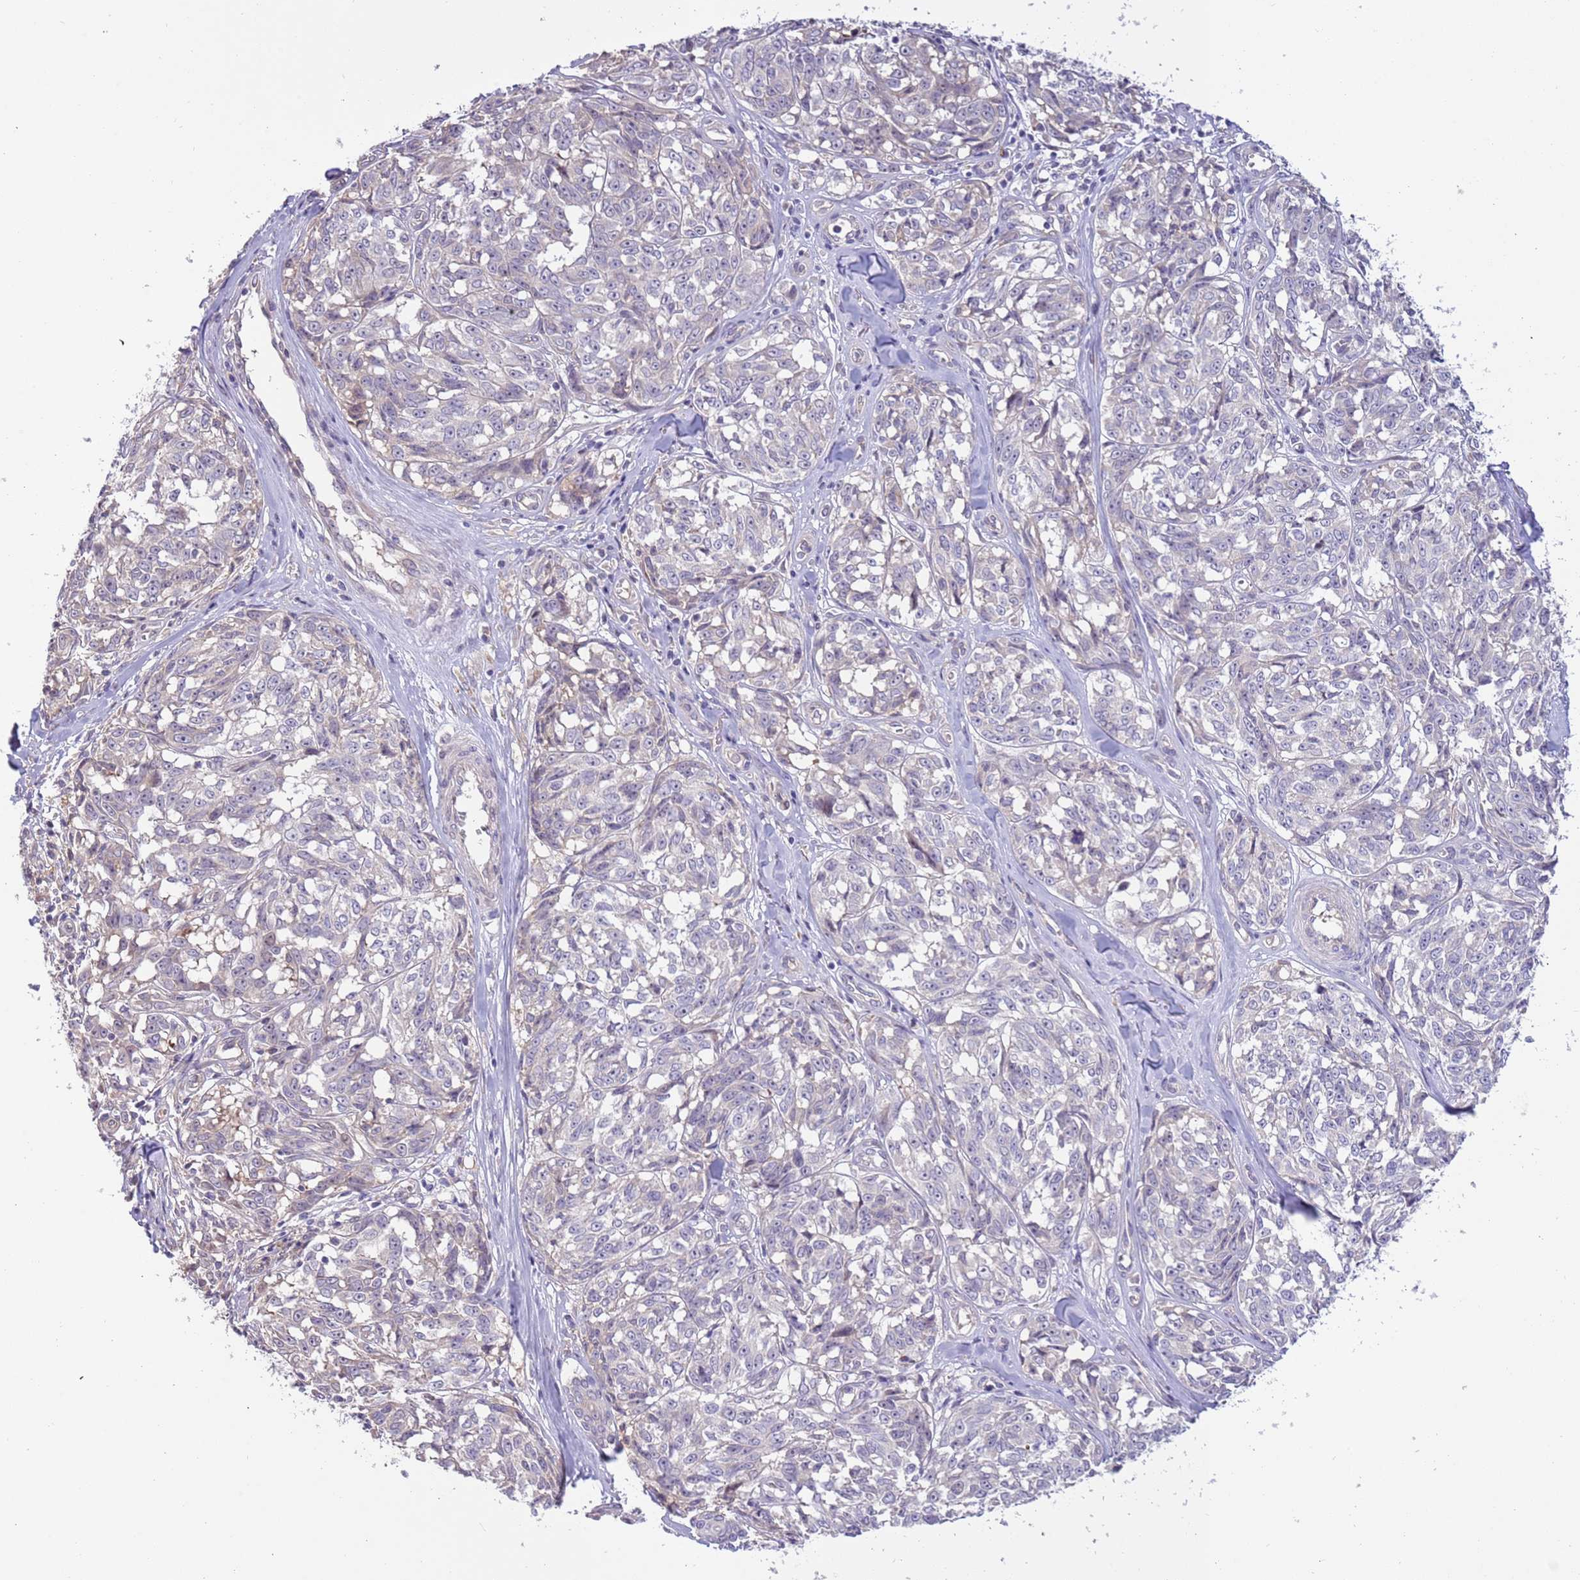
{"staining": {"intensity": "negative", "quantity": "none", "location": "none"}, "tissue": "melanoma", "cell_type": "Tumor cells", "image_type": "cancer", "snomed": [{"axis": "morphology", "description": "Normal tissue, NOS"}, {"axis": "morphology", "description": "Malignant melanoma, NOS"}, {"axis": "topography", "description": "Skin"}], "caption": "Tumor cells show no significant protein positivity in melanoma.", "gene": "CABYR", "patient": {"sex": "female", "age": 64}}